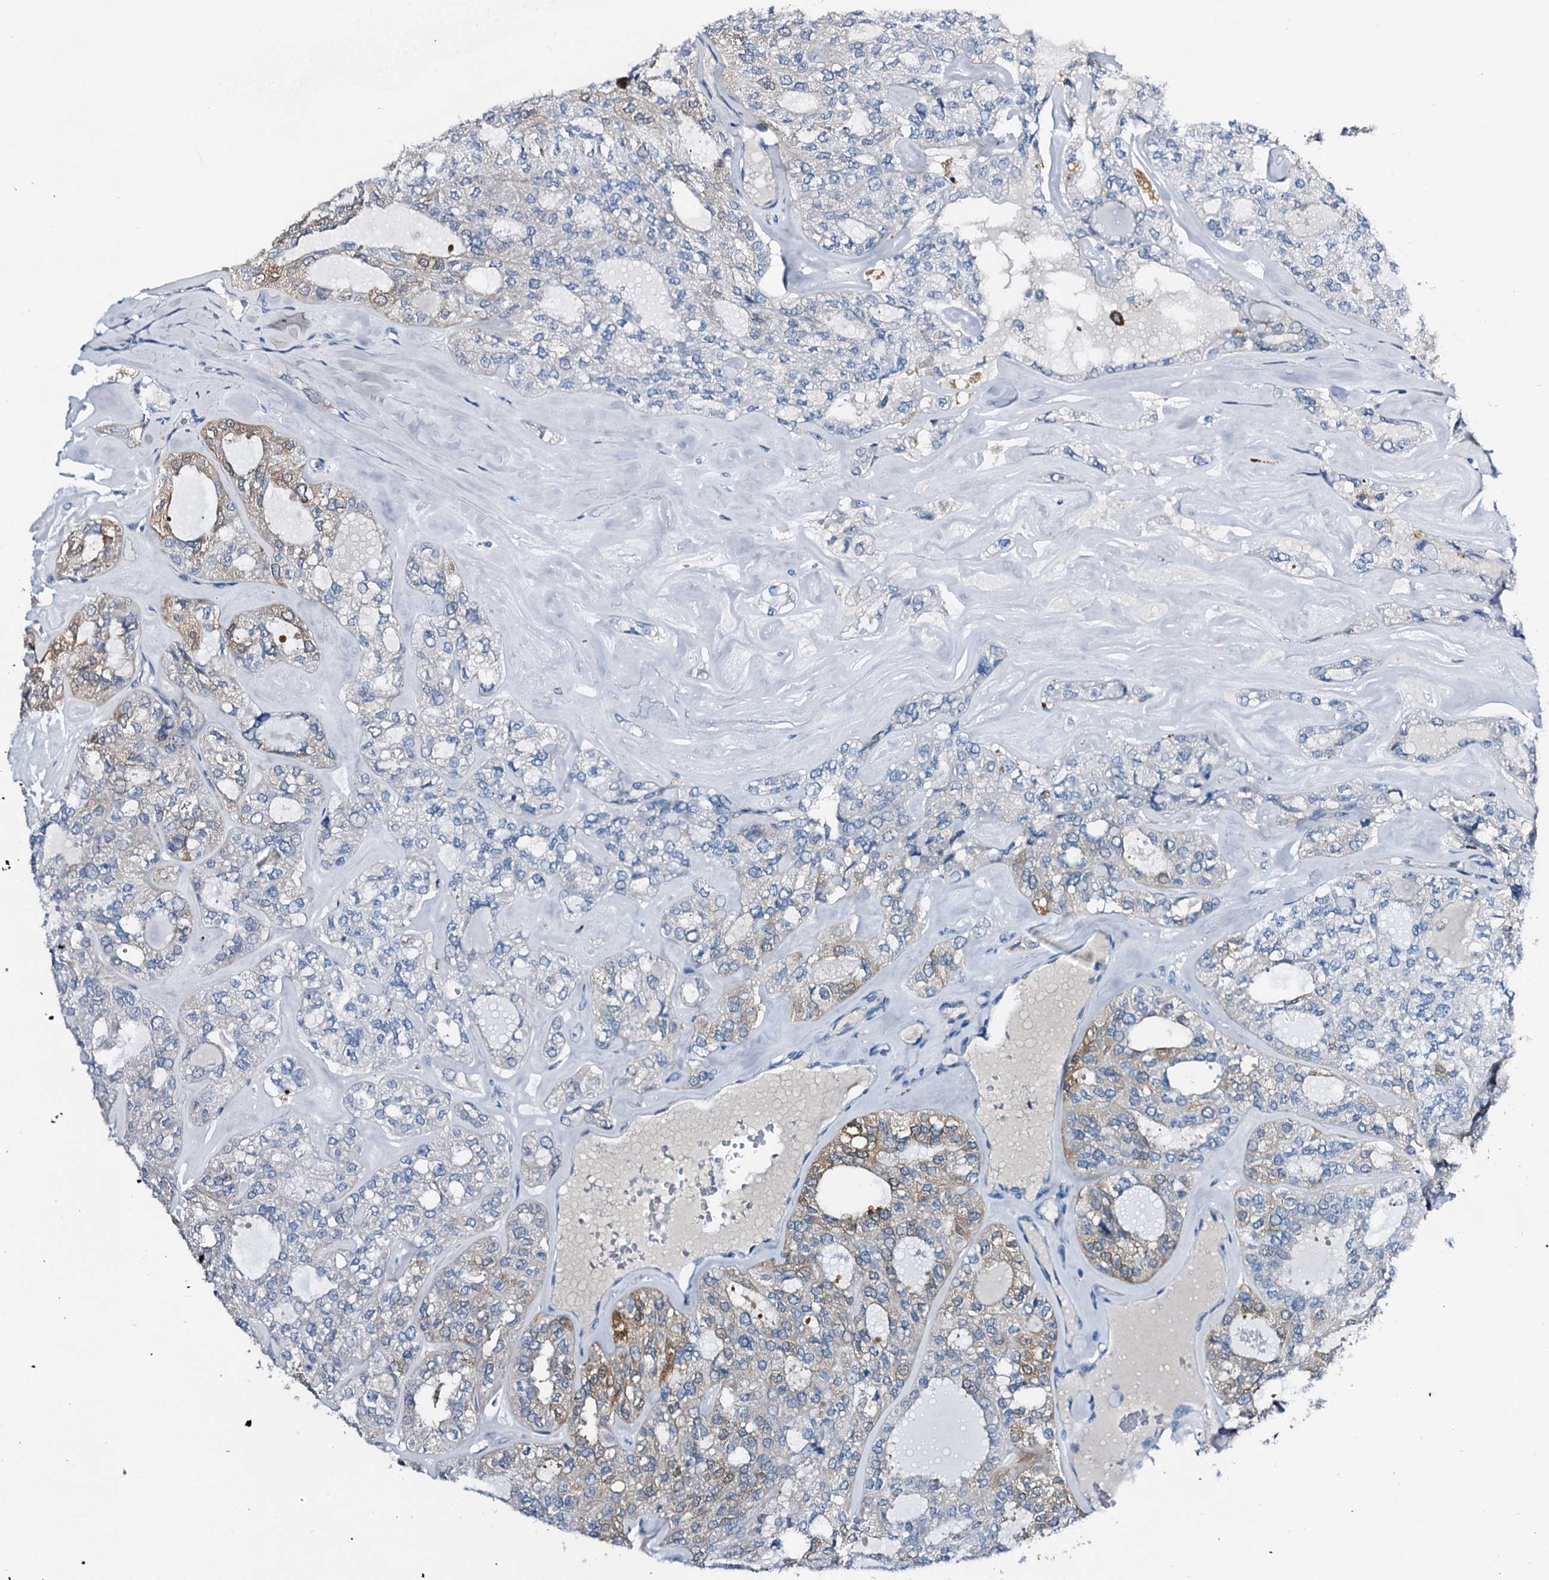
{"staining": {"intensity": "weak", "quantity": "<25%", "location": "cytoplasmic/membranous"}, "tissue": "thyroid cancer", "cell_type": "Tumor cells", "image_type": "cancer", "snomed": [{"axis": "morphology", "description": "Follicular adenoma carcinoma, NOS"}, {"axis": "topography", "description": "Thyroid gland"}], "caption": "Tumor cells are negative for brown protein staining in thyroid follicular adenoma carcinoma. The staining is performed using DAB brown chromogen with nuclei counter-stained in using hematoxylin.", "gene": "C1QTNF4", "patient": {"sex": "male", "age": 75}}